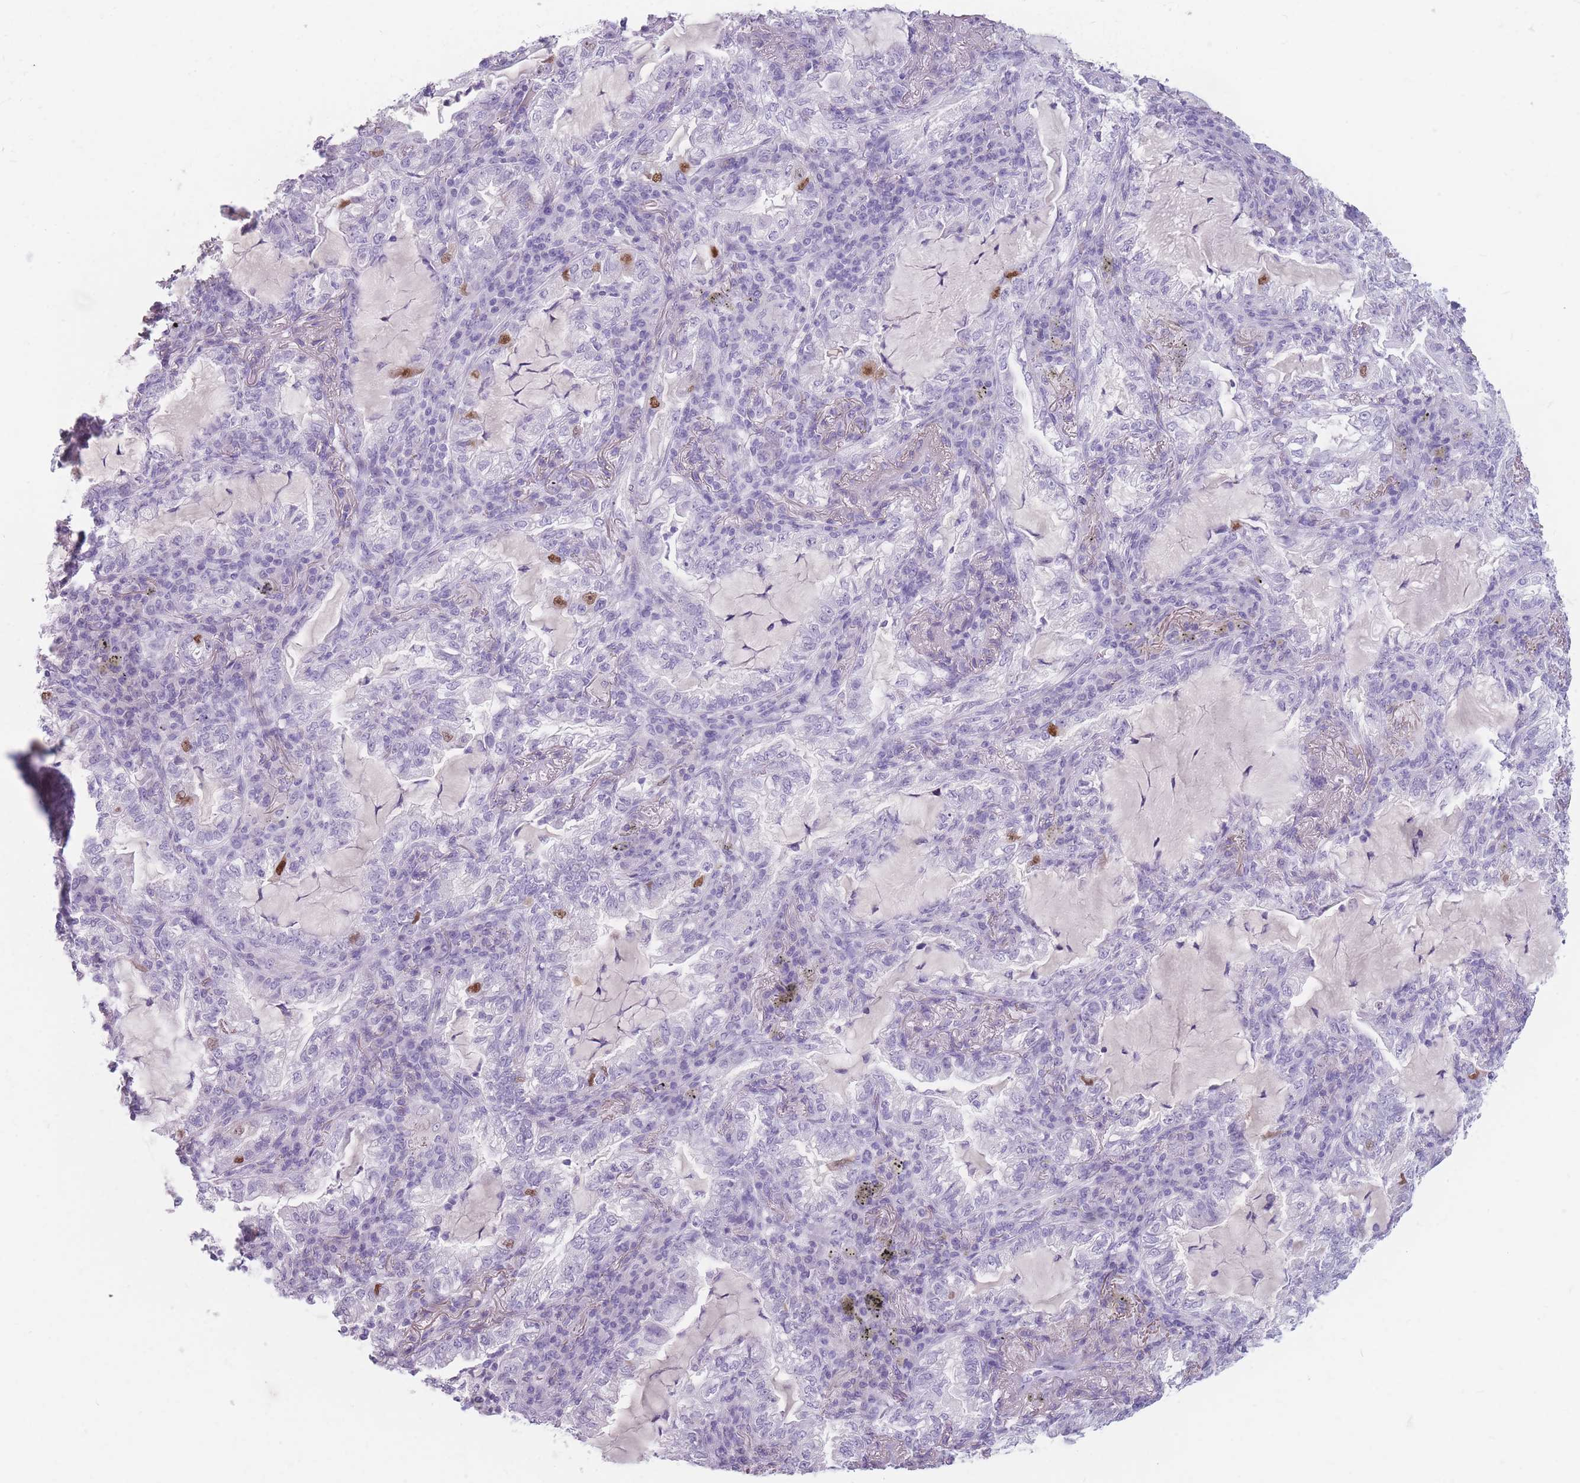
{"staining": {"intensity": "negative", "quantity": "none", "location": "none"}, "tissue": "lung cancer", "cell_type": "Tumor cells", "image_type": "cancer", "snomed": [{"axis": "morphology", "description": "Adenocarcinoma, NOS"}, {"axis": "topography", "description": "Lung"}], "caption": "The immunohistochemistry histopathology image has no significant expression in tumor cells of lung adenocarcinoma tissue.", "gene": "CCNO", "patient": {"sex": "female", "age": 73}}